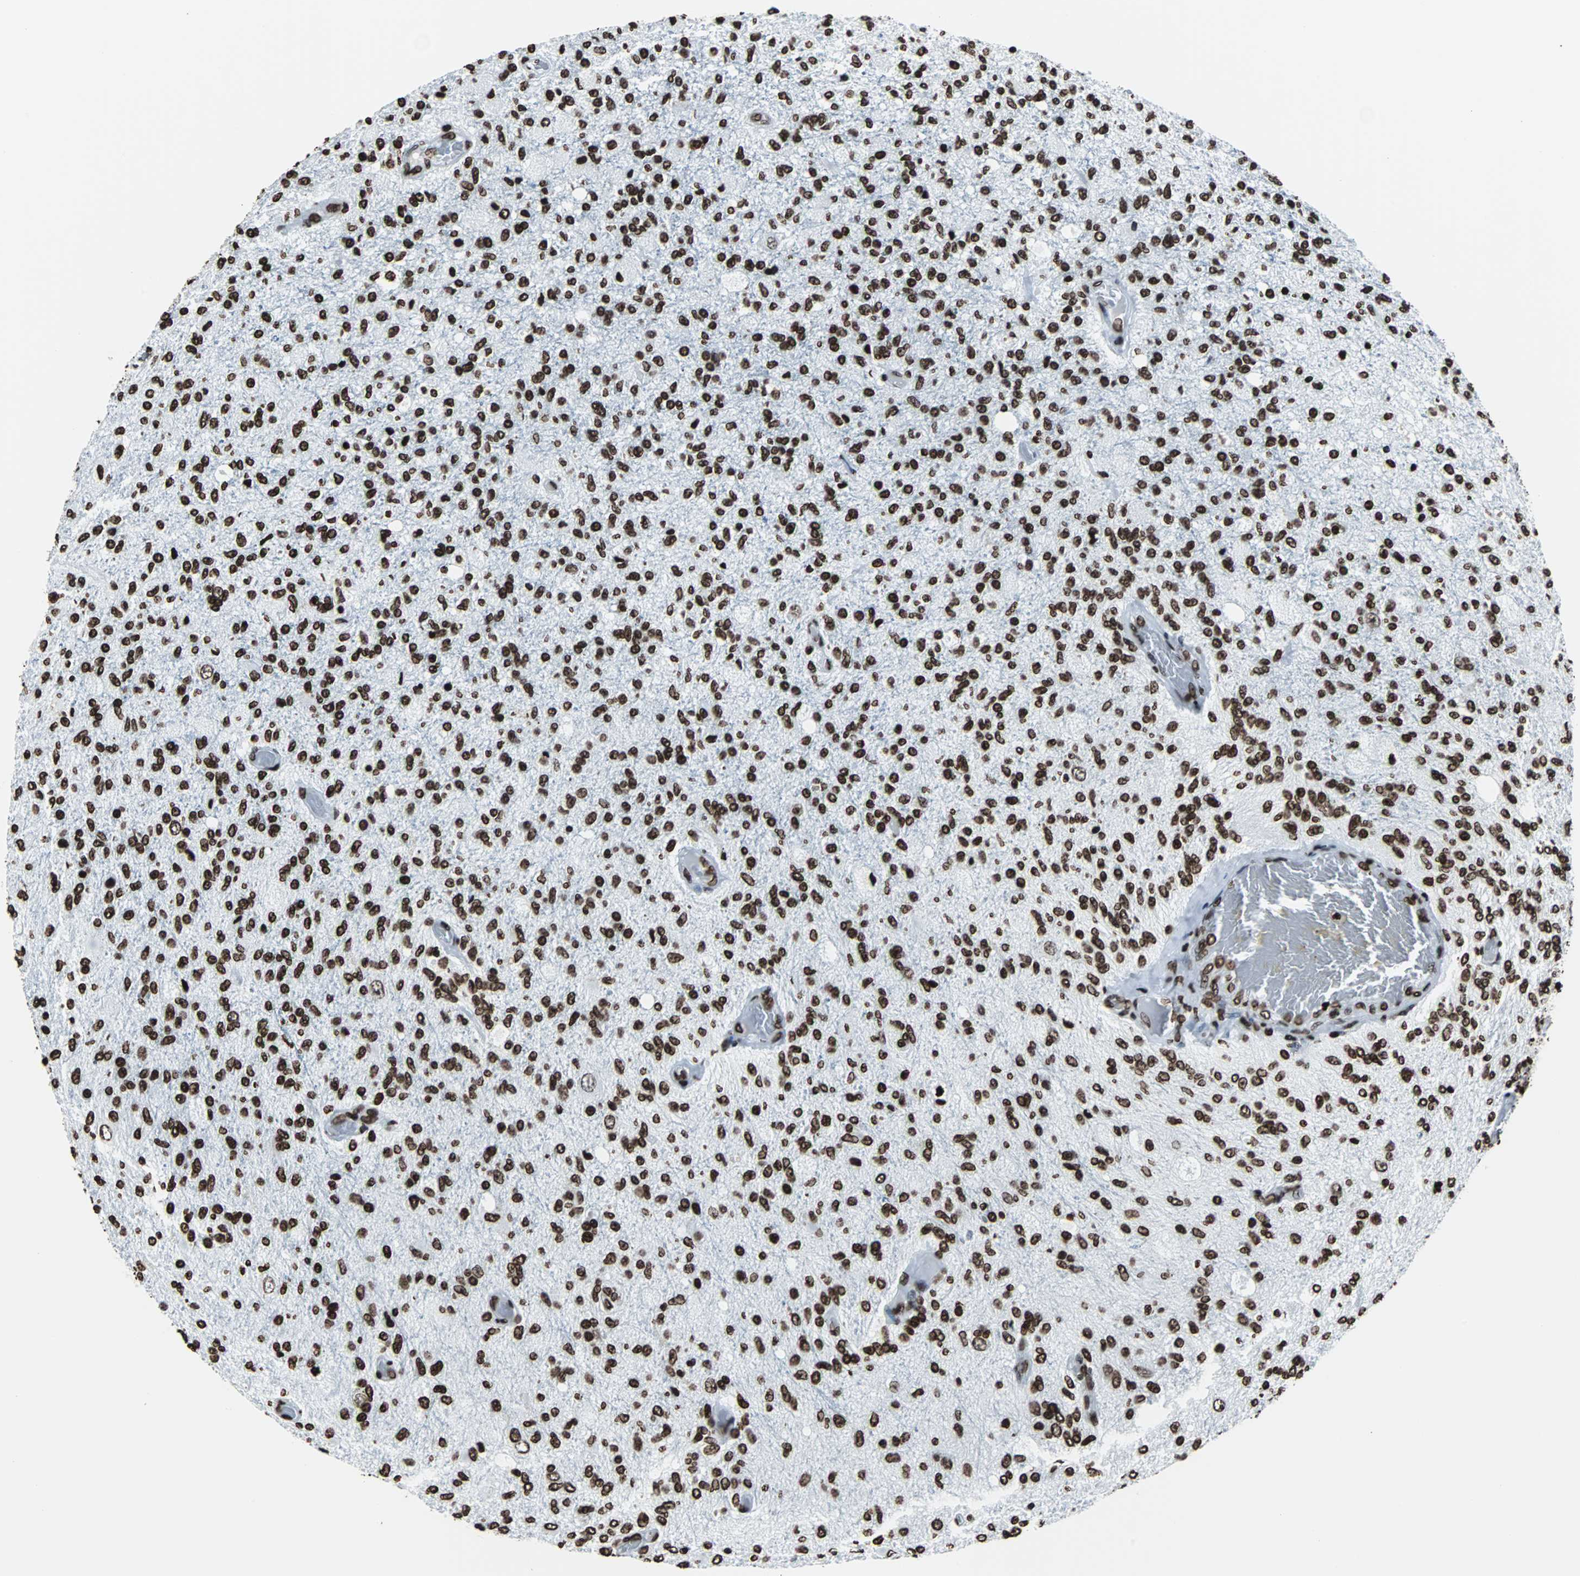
{"staining": {"intensity": "strong", "quantity": ">75%", "location": "nuclear"}, "tissue": "glioma", "cell_type": "Tumor cells", "image_type": "cancer", "snomed": [{"axis": "morphology", "description": "Normal tissue, NOS"}, {"axis": "morphology", "description": "Glioma, malignant, High grade"}, {"axis": "topography", "description": "Cerebral cortex"}], "caption": "The micrograph displays a brown stain indicating the presence of a protein in the nuclear of tumor cells in malignant high-grade glioma.", "gene": "H2BC18", "patient": {"sex": "male", "age": 77}}